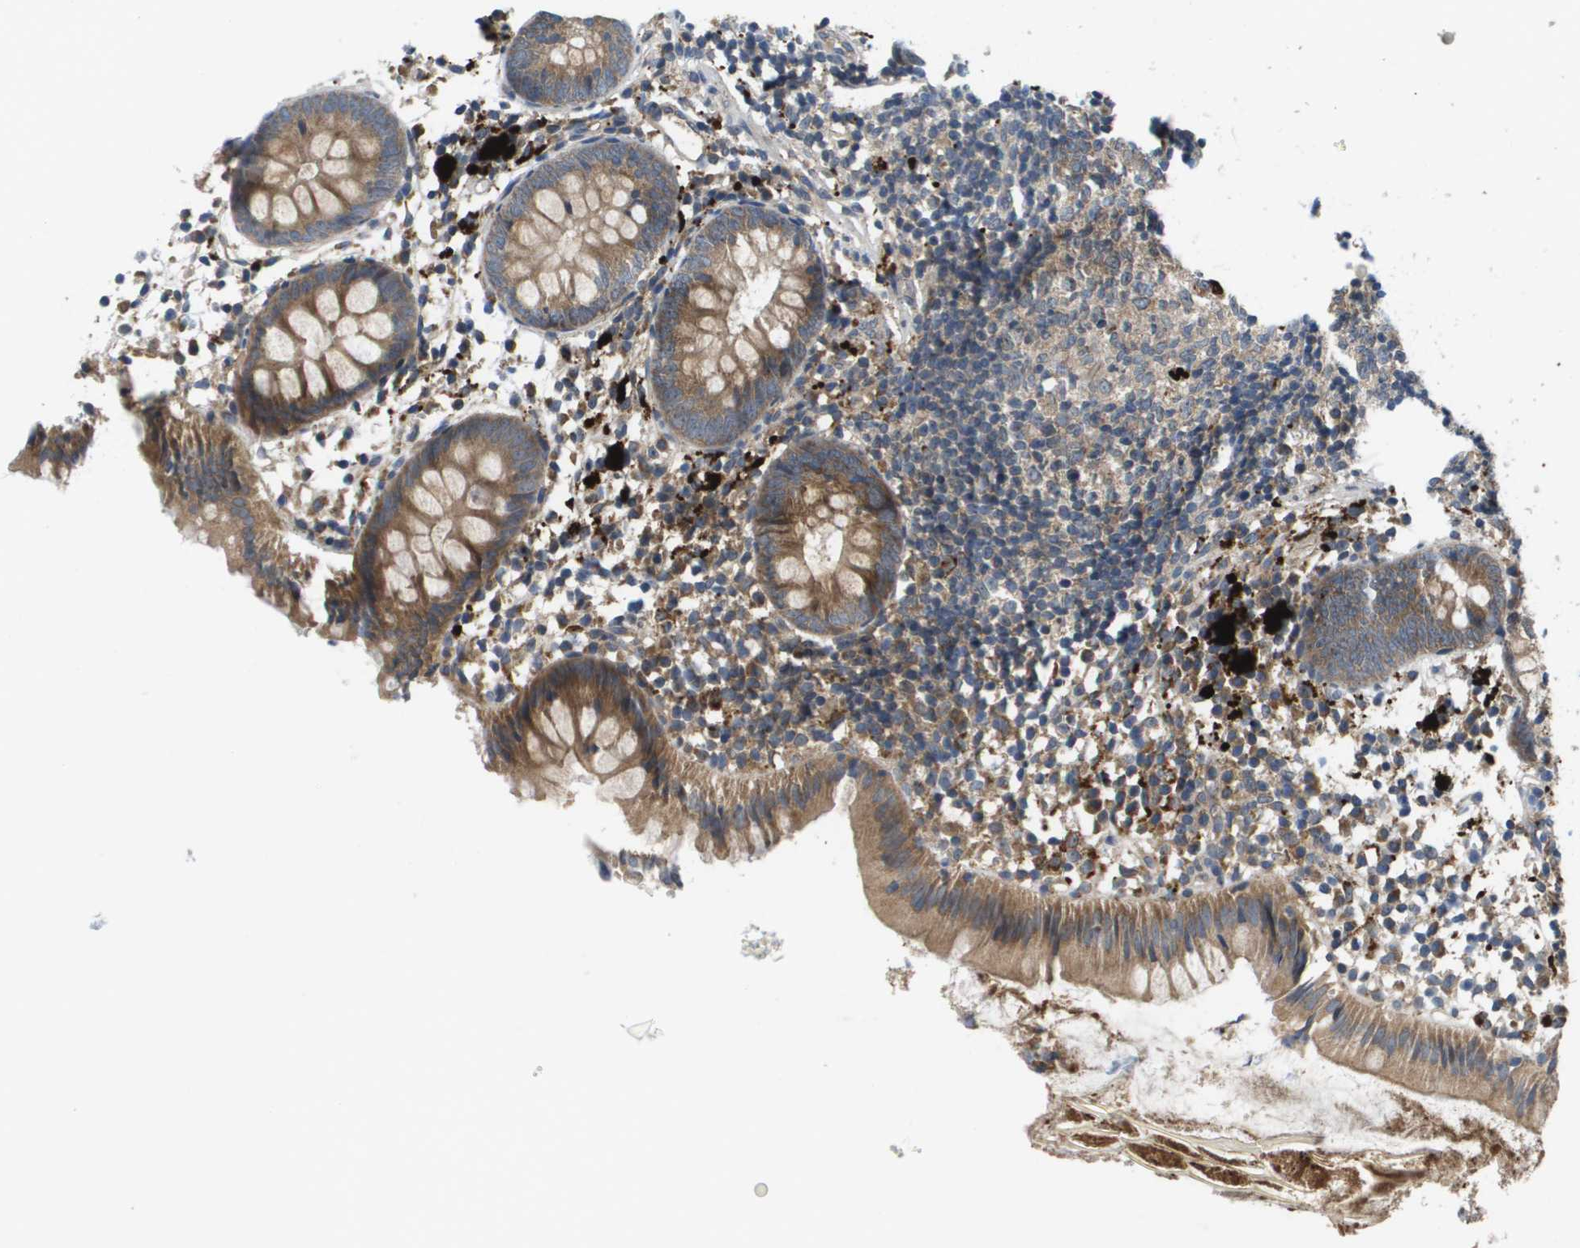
{"staining": {"intensity": "moderate", "quantity": ">75%", "location": "cytoplasmic/membranous"}, "tissue": "appendix", "cell_type": "Glandular cells", "image_type": "normal", "snomed": [{"axis": "morphology", "description": "Normal tissue, NOS"}, {"axis": "topography", "description": "Appendix"}], "caption": "Immunohistochemistry (DAB) staining of unremarkable appendix displays moderate cytoplasmic/membranous protein expression in about >75% of glandular cells. (Brightfield microscopy of DAB IHC at high magnification).", "gene": "SLC25A20", "patient": {"sex": "female", "age": 20}}